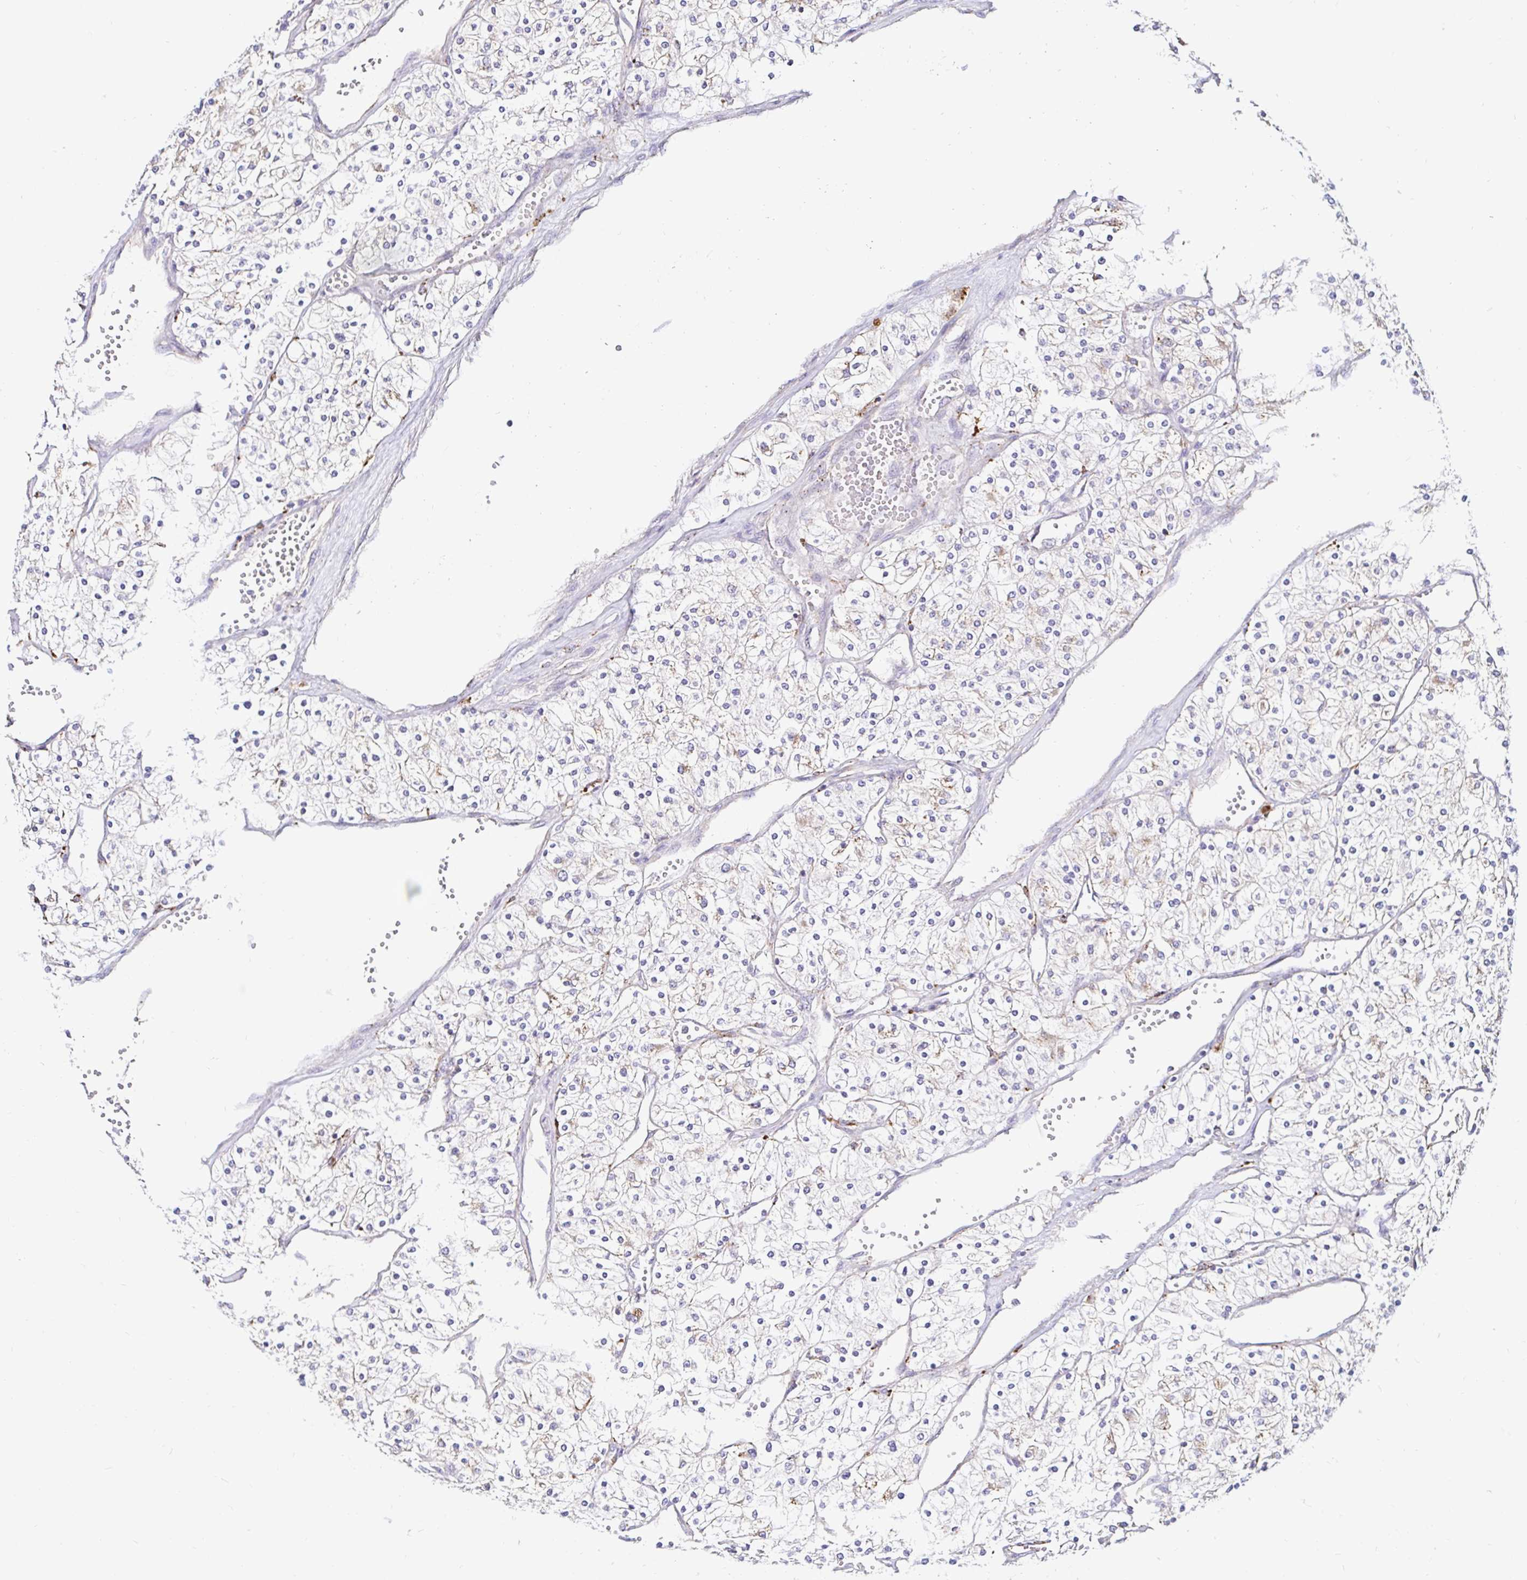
{"staining": {"intensity": "negative", "quantity": "none", "location": "none"}, "tissue": "renal cancer", "cell_type": "Tumor cells", "image_type": "cancer", "snomed": [{"axis": "morphology", "description": "Adenocarcinoma, NOS"}, {"axis": "topography", "description": "Kidney"}], "caption": "Human adenocarcinoma (renal) stained for a protein using immunohistochemistry reveals no positivity in tumor cells.", "gene": "FUCA1", "patient": {"sex": "male", "age": 80}}